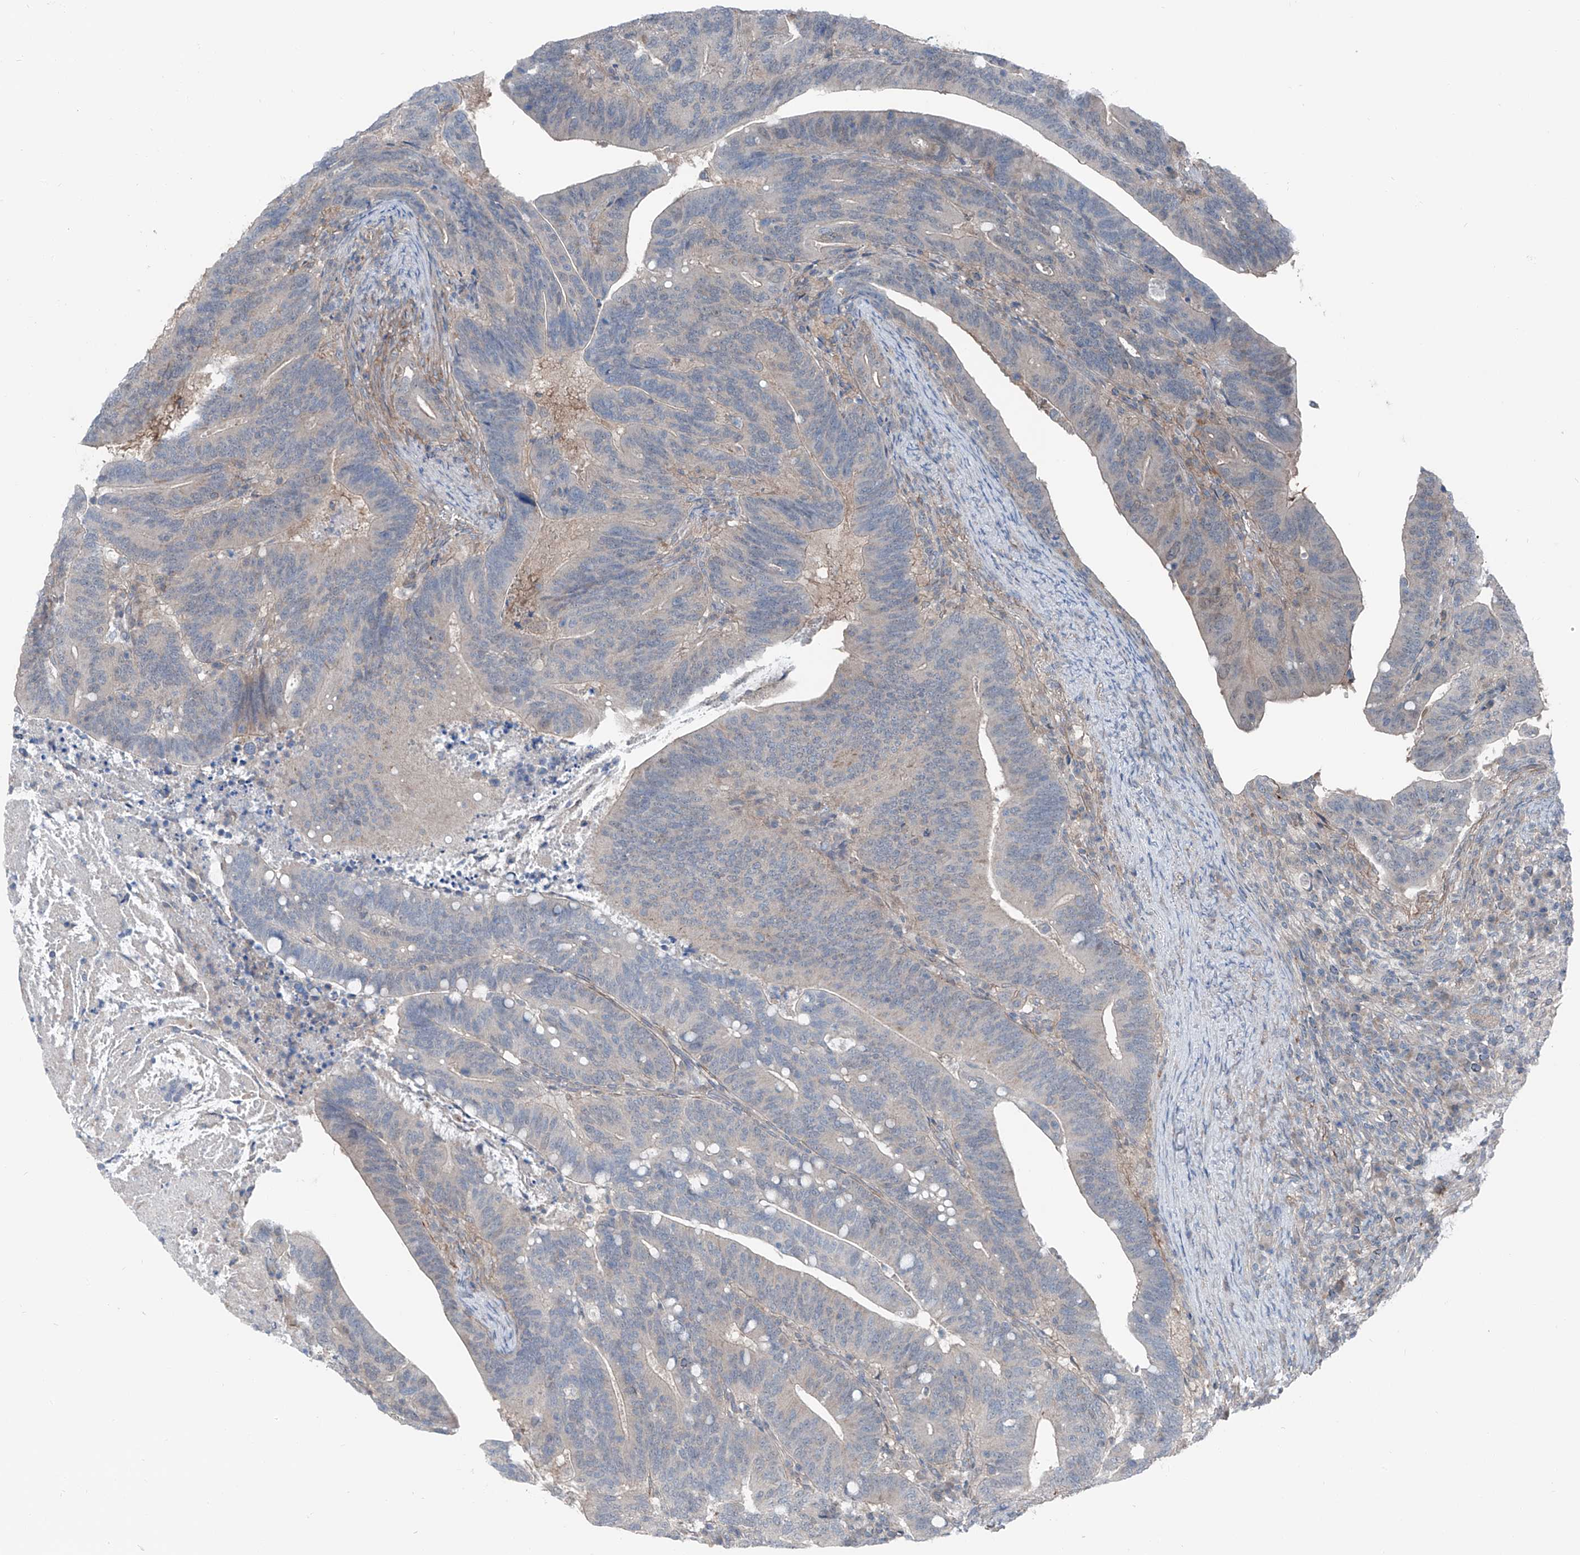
{"staining": {"intensity": "negative", "quantity": "none", "location": "none"}, "tissue": "colorectal cancer", "cell_type": "Tumor cells", "image_type": "cancer", "snomed": [{"axis": "morphology", "description": "Adenocarcinoma, NOS"}, {"axis": "topography", "description": "Colon"}], "caption": "High power microscopy photomicrograph of an immunohistochemistry (IHC) photomicrograph of colorectal adenocarcinoma, revealing no significant positivity in tumor cells.", "gene": "HSPB11", "patient": {"sex": "female", "age": 66}}